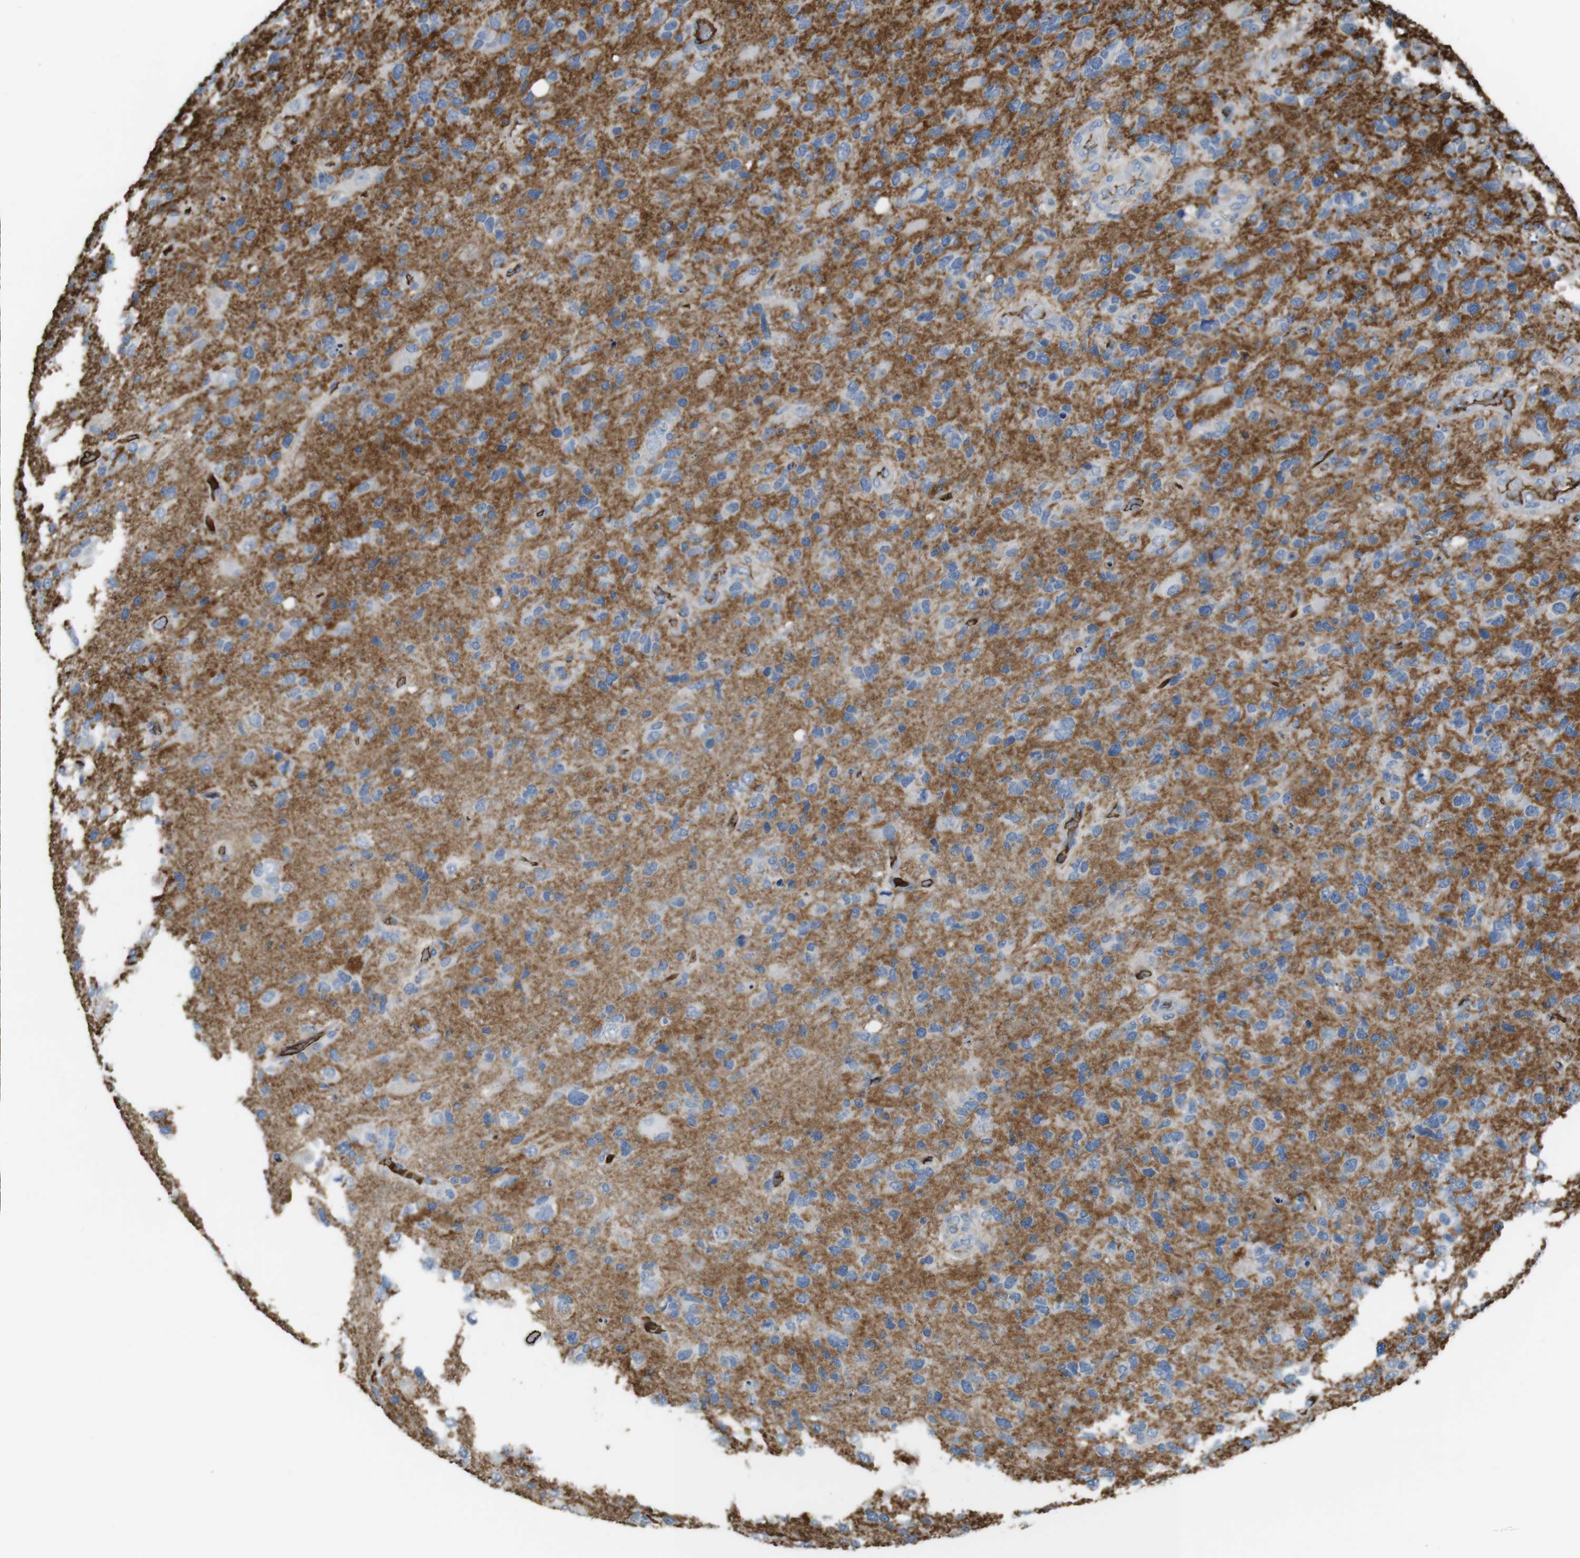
{"staining": {"intensity": "moderate", "quantity": "<25%", "location": "cytoplasmic/membranous"}, "tissue": "glioma", "cell_type": "Tumor cells", "image_type": "cancer", "snomed": [{"axis": "morphology", "description": "Glioma, malignant, High grade"}, {"axis": "topography", "description": "Brain"}], "caption": "DAB (3,3'-diaminobenzidine) immunohistochemical staining of human high-grade glioma (malignant) reveals moderate cytoplasmic/membranous protein expression in approximately <25% of tumor cells.", "gene": "LTBP4", "patient": {"sex": "female", "age": 58}}